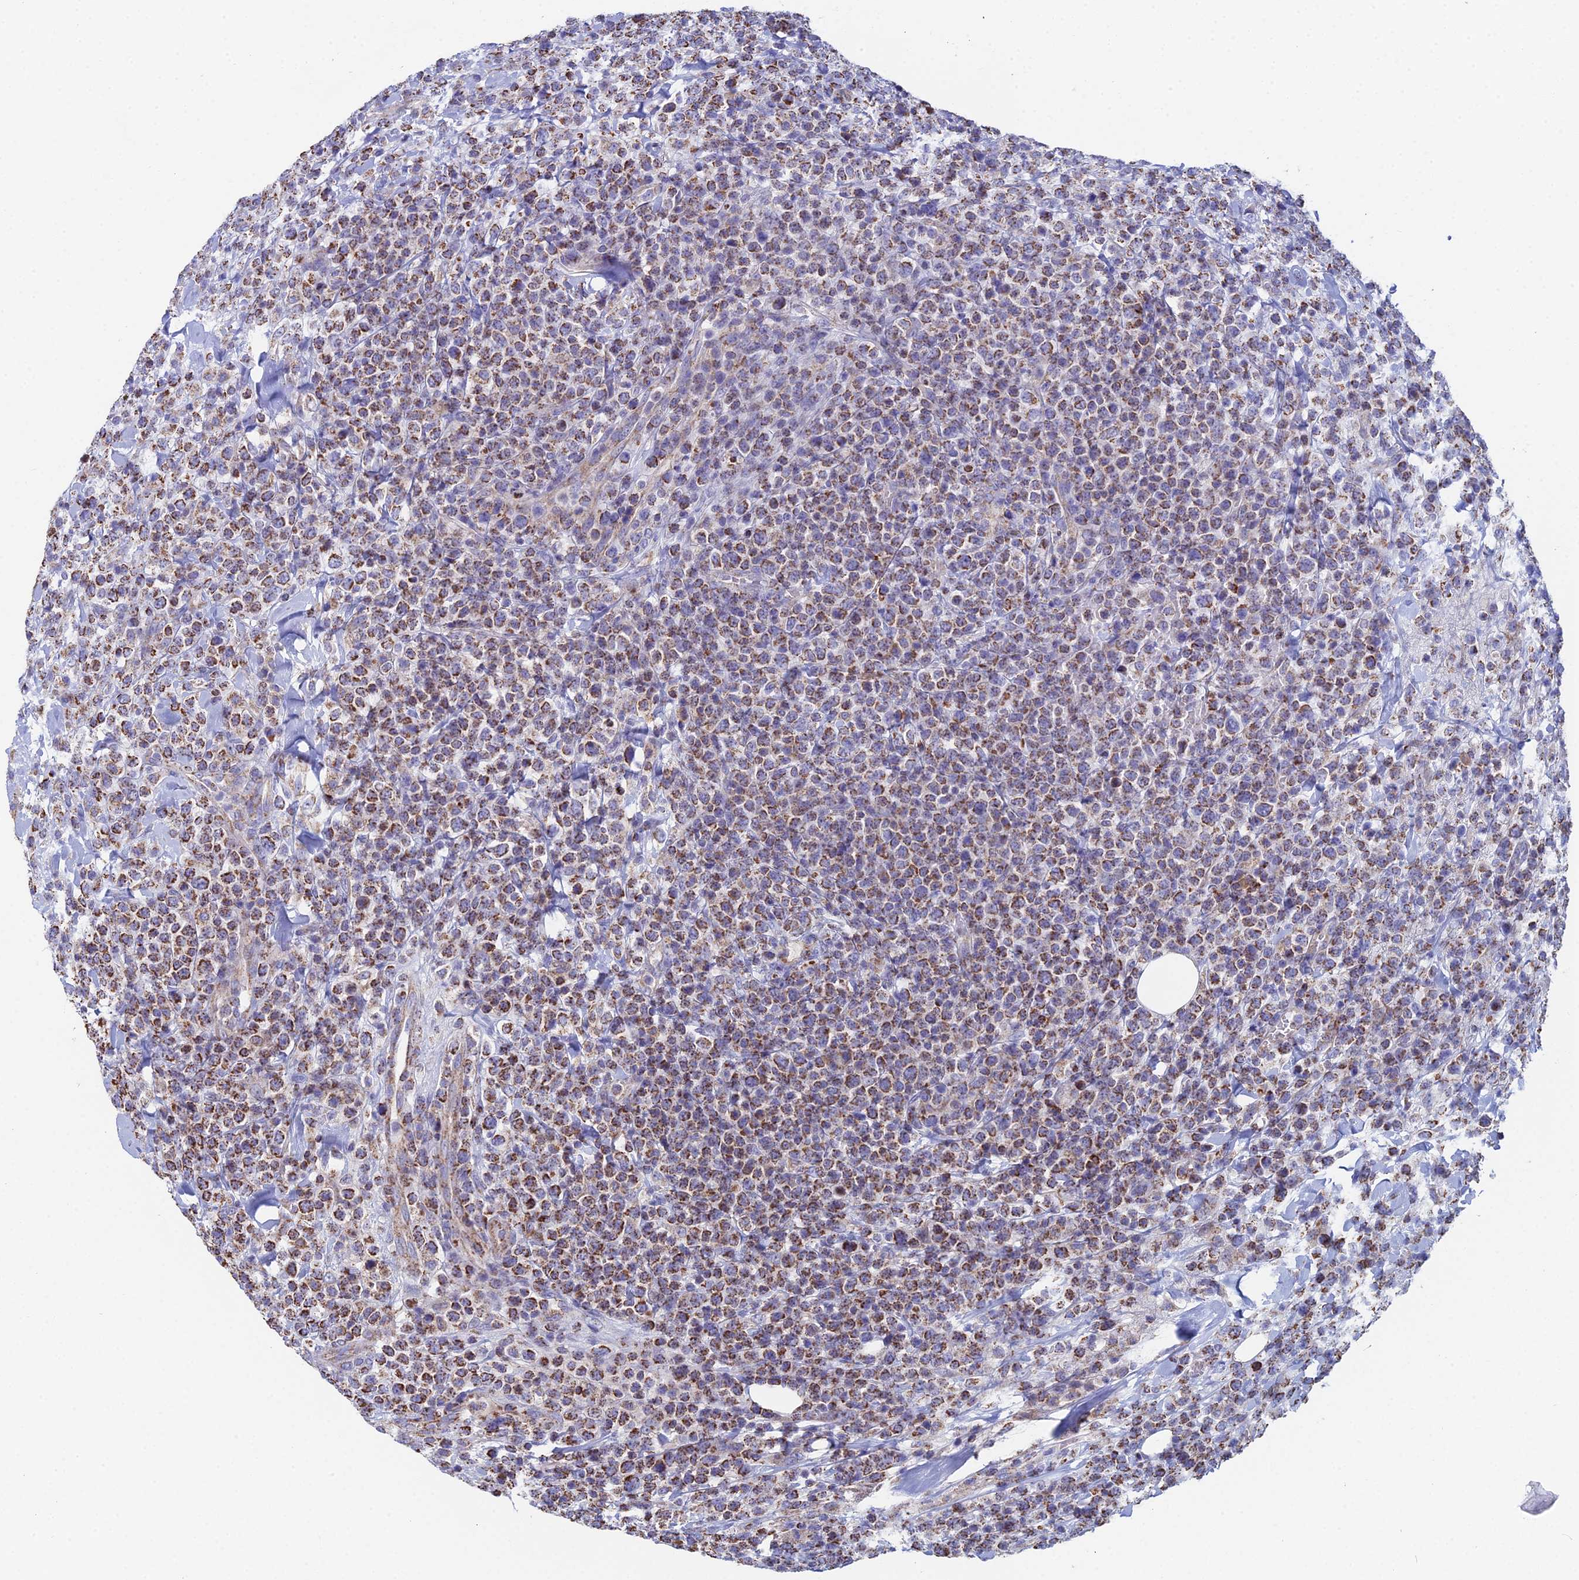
{"staining": {"intensity": "moderate", "quantity": ">75%", "location": "cytoplasmic/membranous"}, "tissue": "lymphoma", "cell_type": "Tumor cells", "image_type": "cancer", "snomed": [{"axis": "morphology", "description": "Malignant lymphoma, non-Hodgkin's type, High grade"}, {"axis": "topography", "description": "Colon"}], "caption": "Lymphoma stained with DAB (3,3'-diaminobenzidine) immunohistochemistry displays medium levels of moderate cytoplasmic/membranous staining in approximately >75% of tumor cells.", "gene": "SPOCK2", "patient": {"sex": "female", "age": 53}}